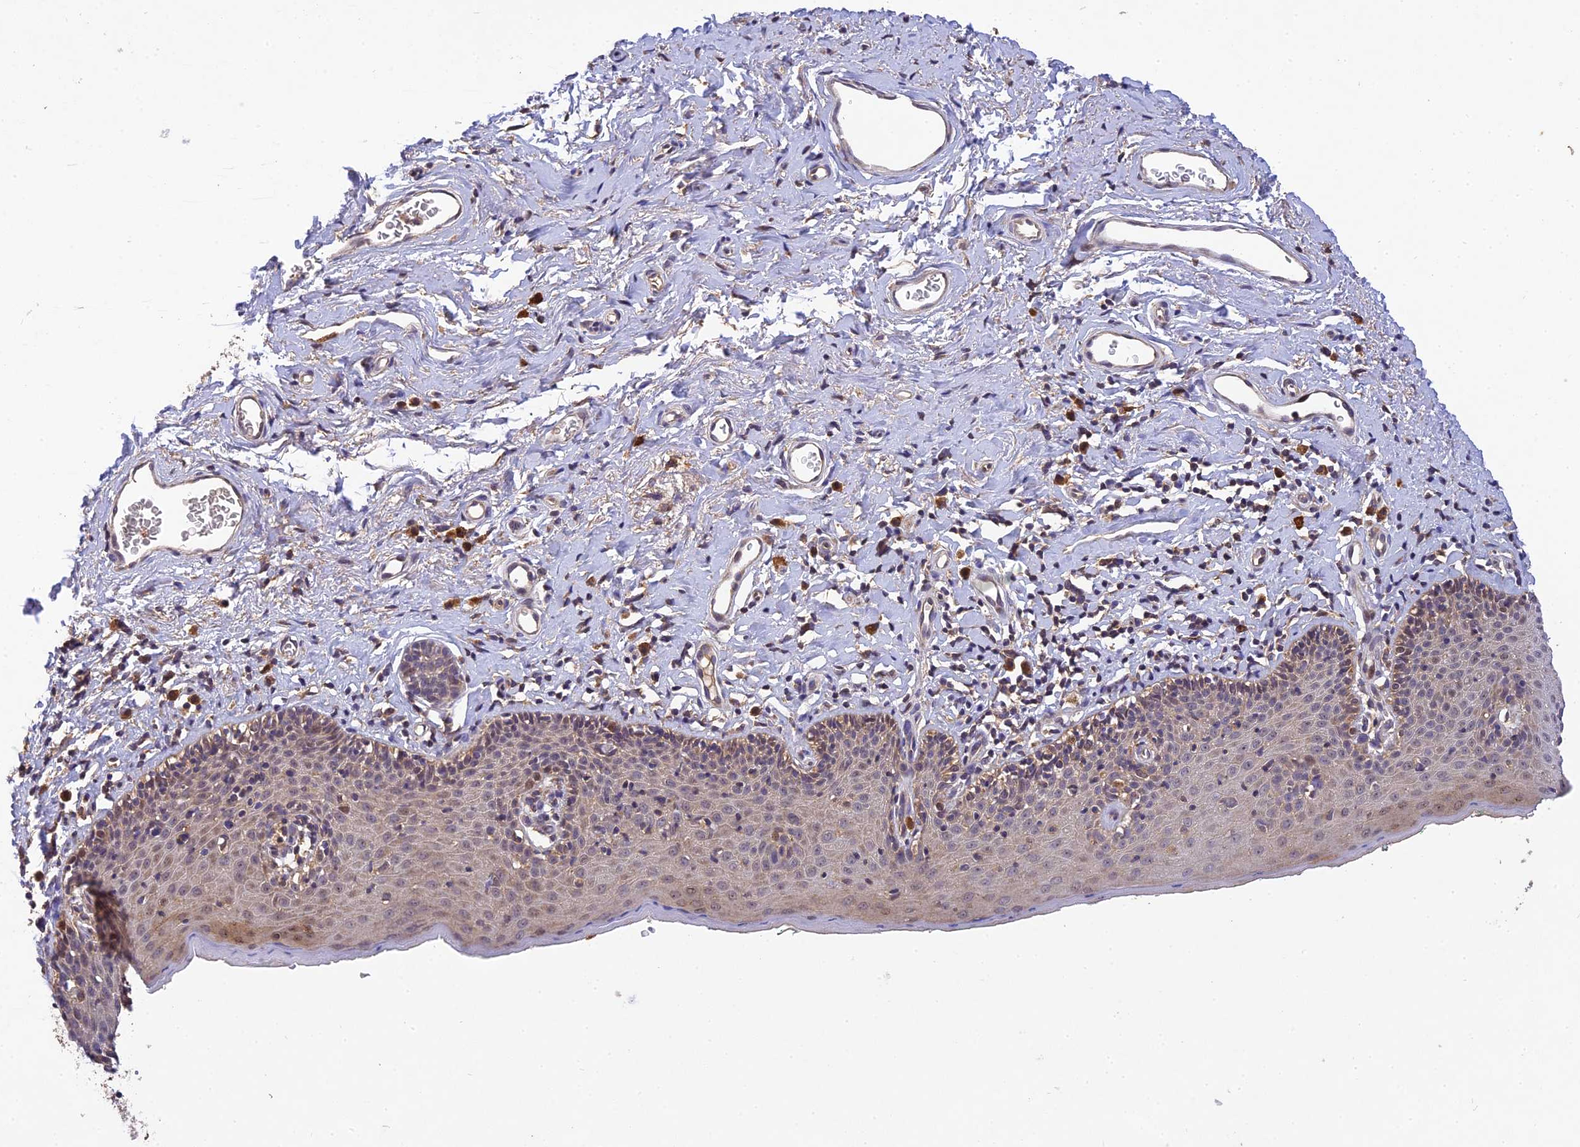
{"staining": {"intensity": "weak", "quantity": "25%-75%", "location": "cytoplasmic/membranous,nuclear"}, "tissue": "skin", "cell_type": "Epidermal cells", "image_type": "normal", "snomed": [{"axis": "morphology", "description": "Normal tissue, NOS"}, {"axis": "topography", "description": "Vulva"}], "caption": "About 25%-75% of epidermal cells in unremarkable human skin show weak cytoplasmic/membranous,nuclear protein staining as visualized by brown immunohistochemical staining.", "gene": "DENND5B", "patient": {"sex": "female", "age": 66}}